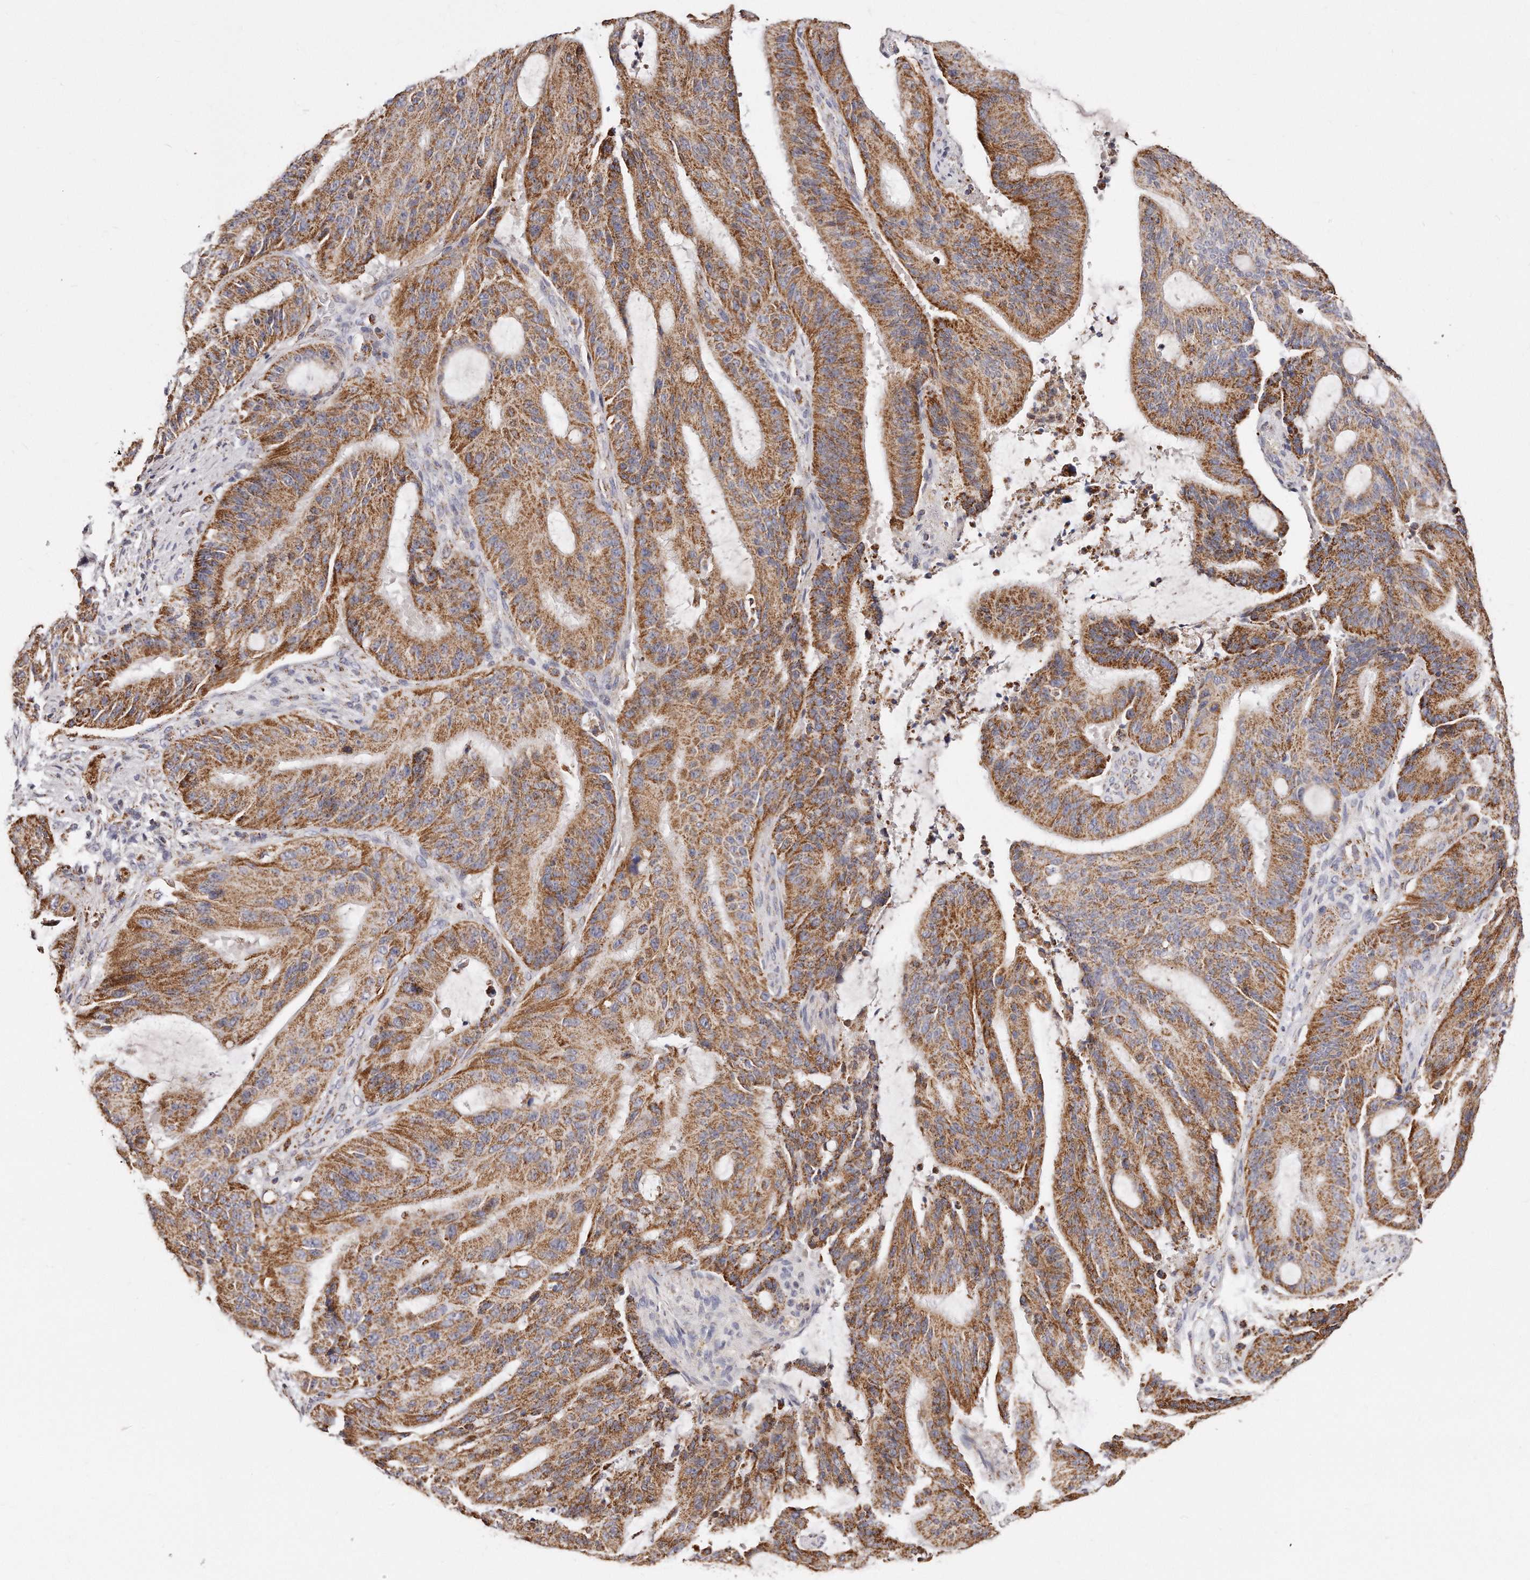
{"staining": {"intensity": "moderate", "quantity": ">75%", "location": "cytoplasmic/membranous"}, "tissue": "liver cancer", "cell_type": "Tumor cells", "image_type": "cancer", "snomed": [{"axis": "morphology", "description": "Normal tissue, NOS"}, {"axis": "morphology", "description": "Cholangiocarcinoma"}, {"axis": "topography", "description": "Liver"}, {"axis": "topography", "description": "Peripheral nerve tissue"}], "caption": "Liver cholangiocarcinoma was stained to show a protein in brown. There is medium levels of moderate cytoplasmic/membranous staining in about >75% of tumor cells.", "gene": "RTKN", "patient": {"sex": "female", "age": 73}}